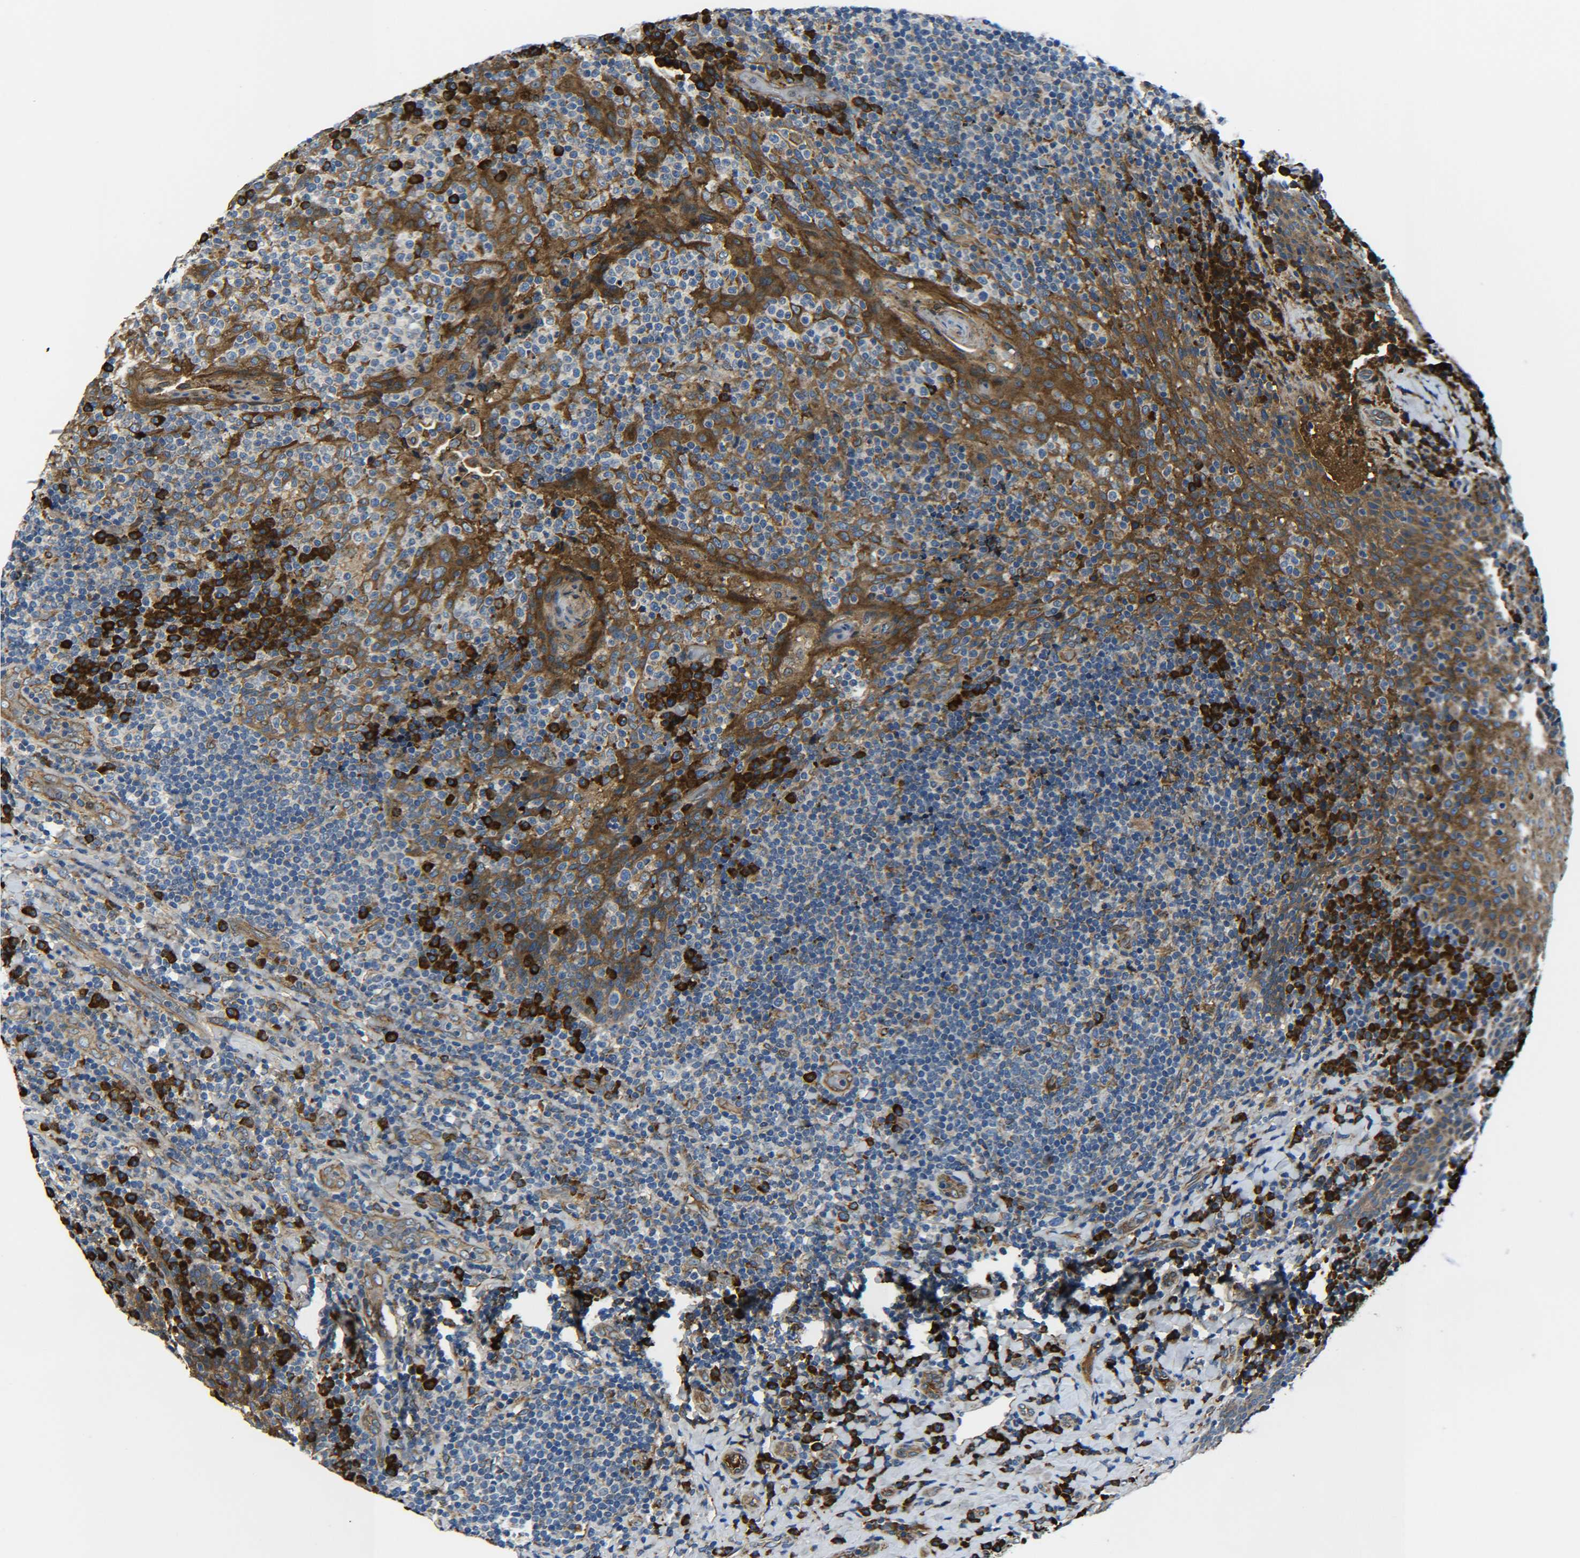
{"staining": {"intensity": "moderate", "quantity": "<25%", "location": "cytoplasmic/membranous"}, "tissue": "tonsil", "cell_type": "Germinal center cells", "image_type": "normal", "snomed": [{"axis": "morphology", "description": "Normal tissue, NOS"}, {"axis": "topography", "description": "Tonsil"}], "caption": "IHC (DAB (3,3'-diaminobenzidine)) staining of benign human tonsil shows moderate cytoplasmic/membranous protein expression in approximately <25% of germinal center cells. The staining was performed using DAB (3,3'-diaminobenzidine), with brown indicating positive protein expression. Nuclei are stained blue with hematoxylin.", "gene": "PREB", "patient": {"sex": "male", "age": 17}}